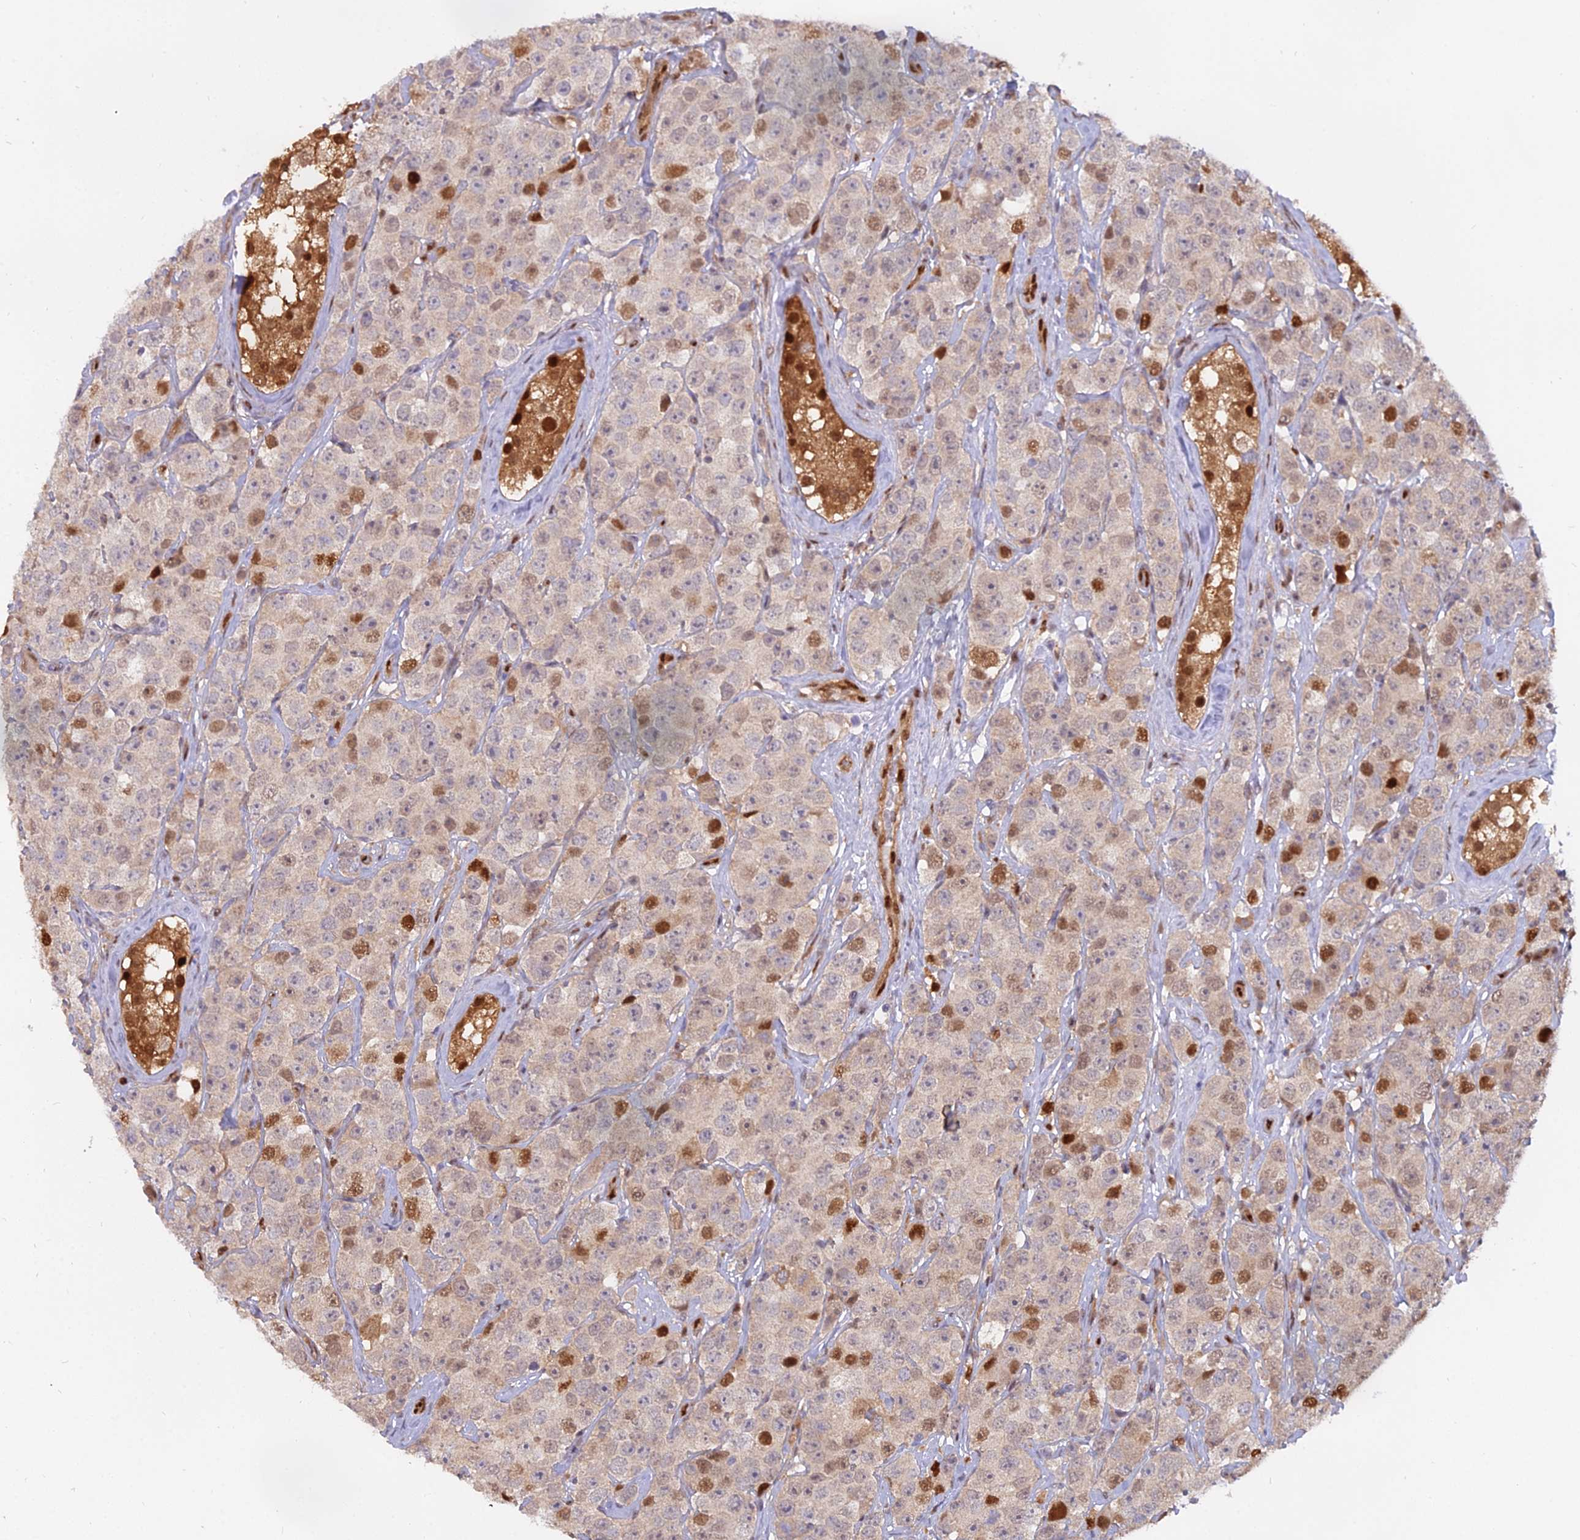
{"staining": {"intensity": "moderate", "quantity": "25%-75%", "location": "nuclear"}, "tissue": "testis cancer", "cell_type": "Tumor cells", "image_type": "cancer", "snomed": [{"axis": "morphology", "description": "Seminoma, NOS"}, {"axis": "topography", "description": "Testis"}], "caption": "A medium amount of moderate nuclear expression is identified in about 25%-75% of tumor cells in testis cancer tissue. (Brightfield microscopy of DAB IHC at high magnification).", "gene": "NPEPL1", "patient": {"sex": "male", "age": 28}}